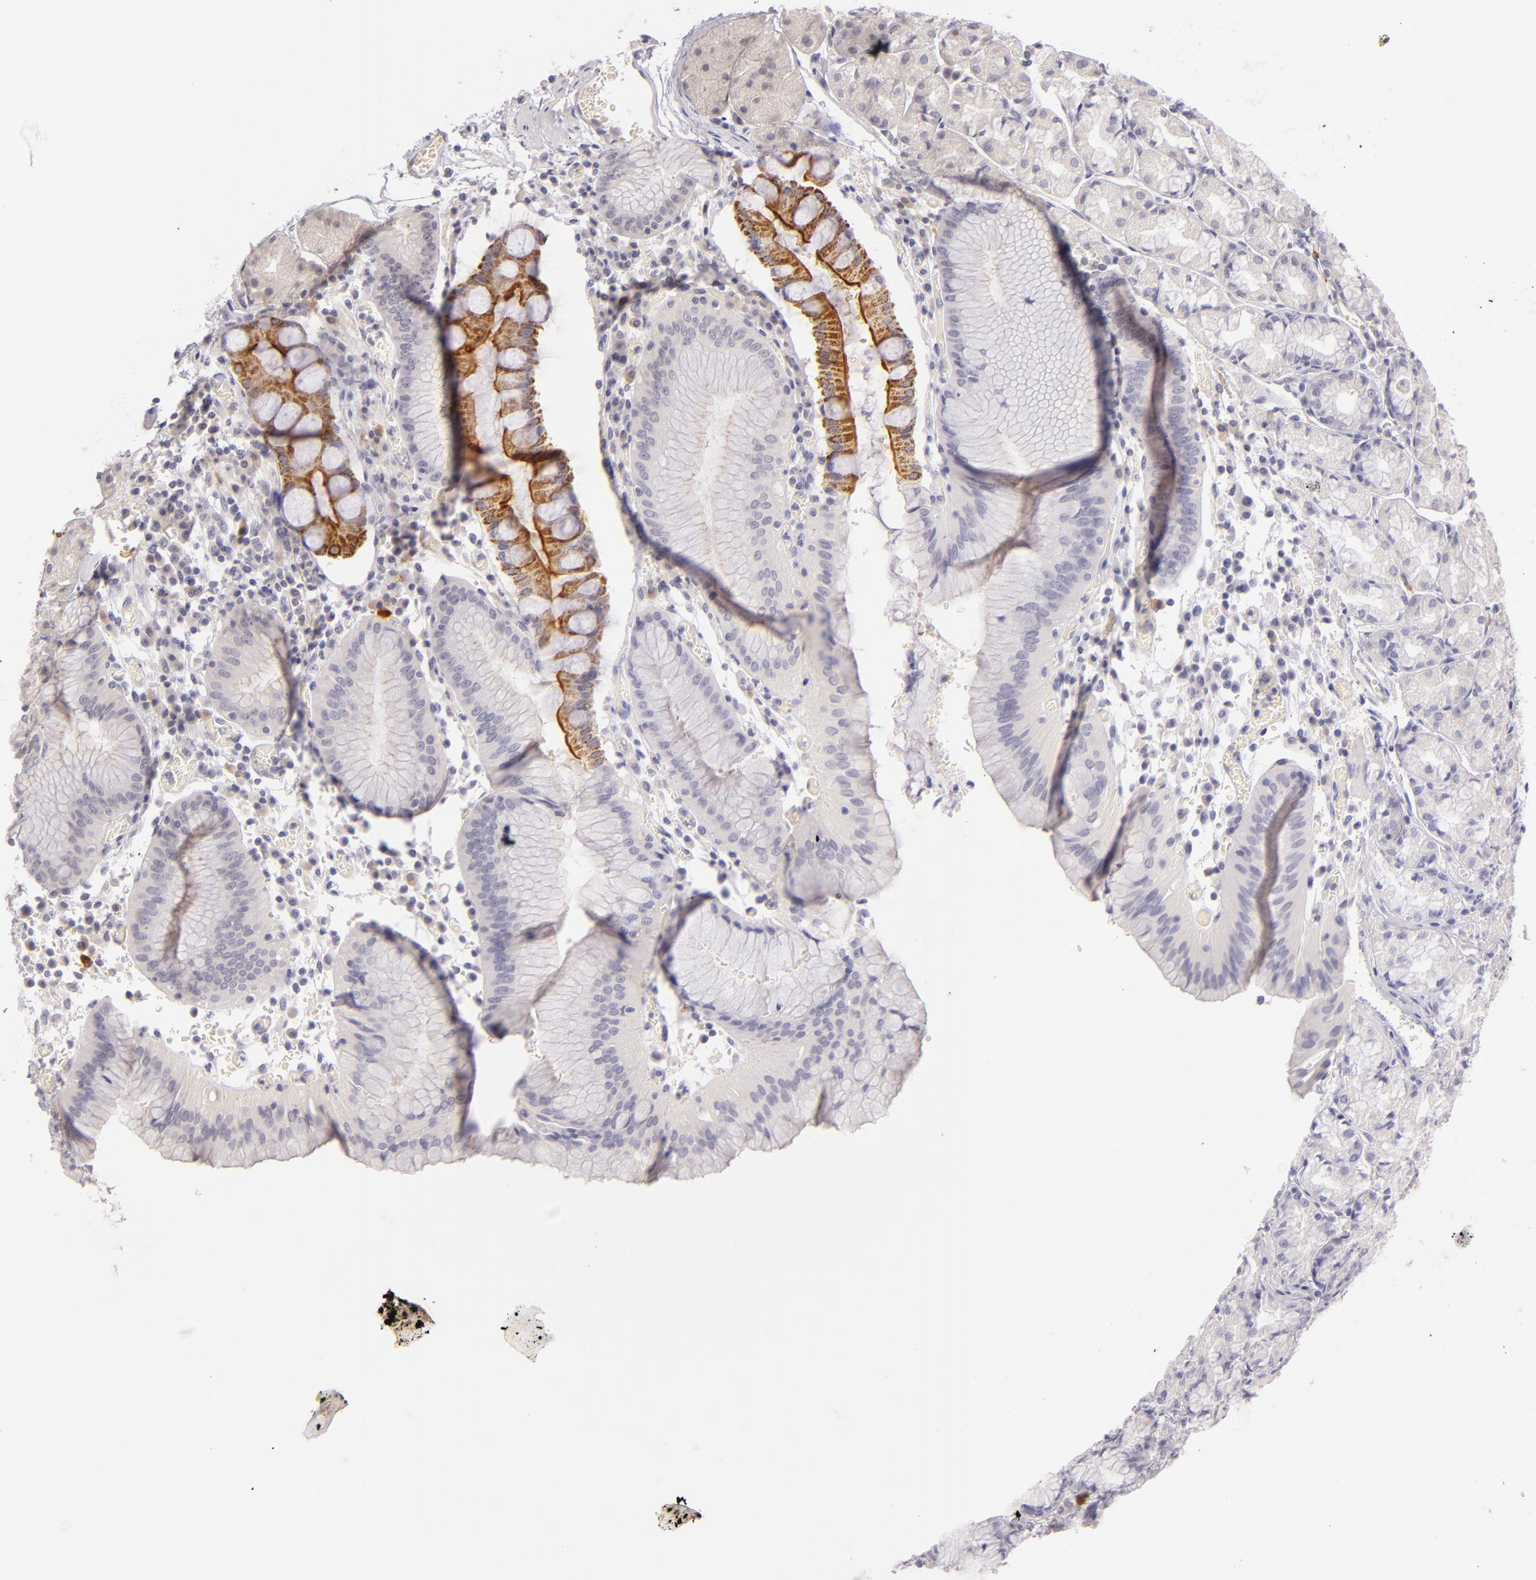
{"staining": {"intensity": "moderate", "quantity": "<25%", "location": "cytoplasmic/membranous"}, "tissue": "stomach", "cell_type": "Glandular cells", "image_type": "normal", "snomed": [{"axis": "morphology", "description": "Normal tissue, NOS"}, {"axis": "topography", "description": "Stomach, lower"}], "caption": "Brown immunohistochemical staining in benign human stomach shows moderate cytoplasmic/membranous positivity in approximately <25% of glandular cells. The protein of interest is stained brown, and the nuclei are stained in blue (DAB (3,3'-diaminobenzidine) IHC with brightfield microscopy, high magnification).", "gene": "CASP8", "patient": {"sex": "female", "age": 73}}